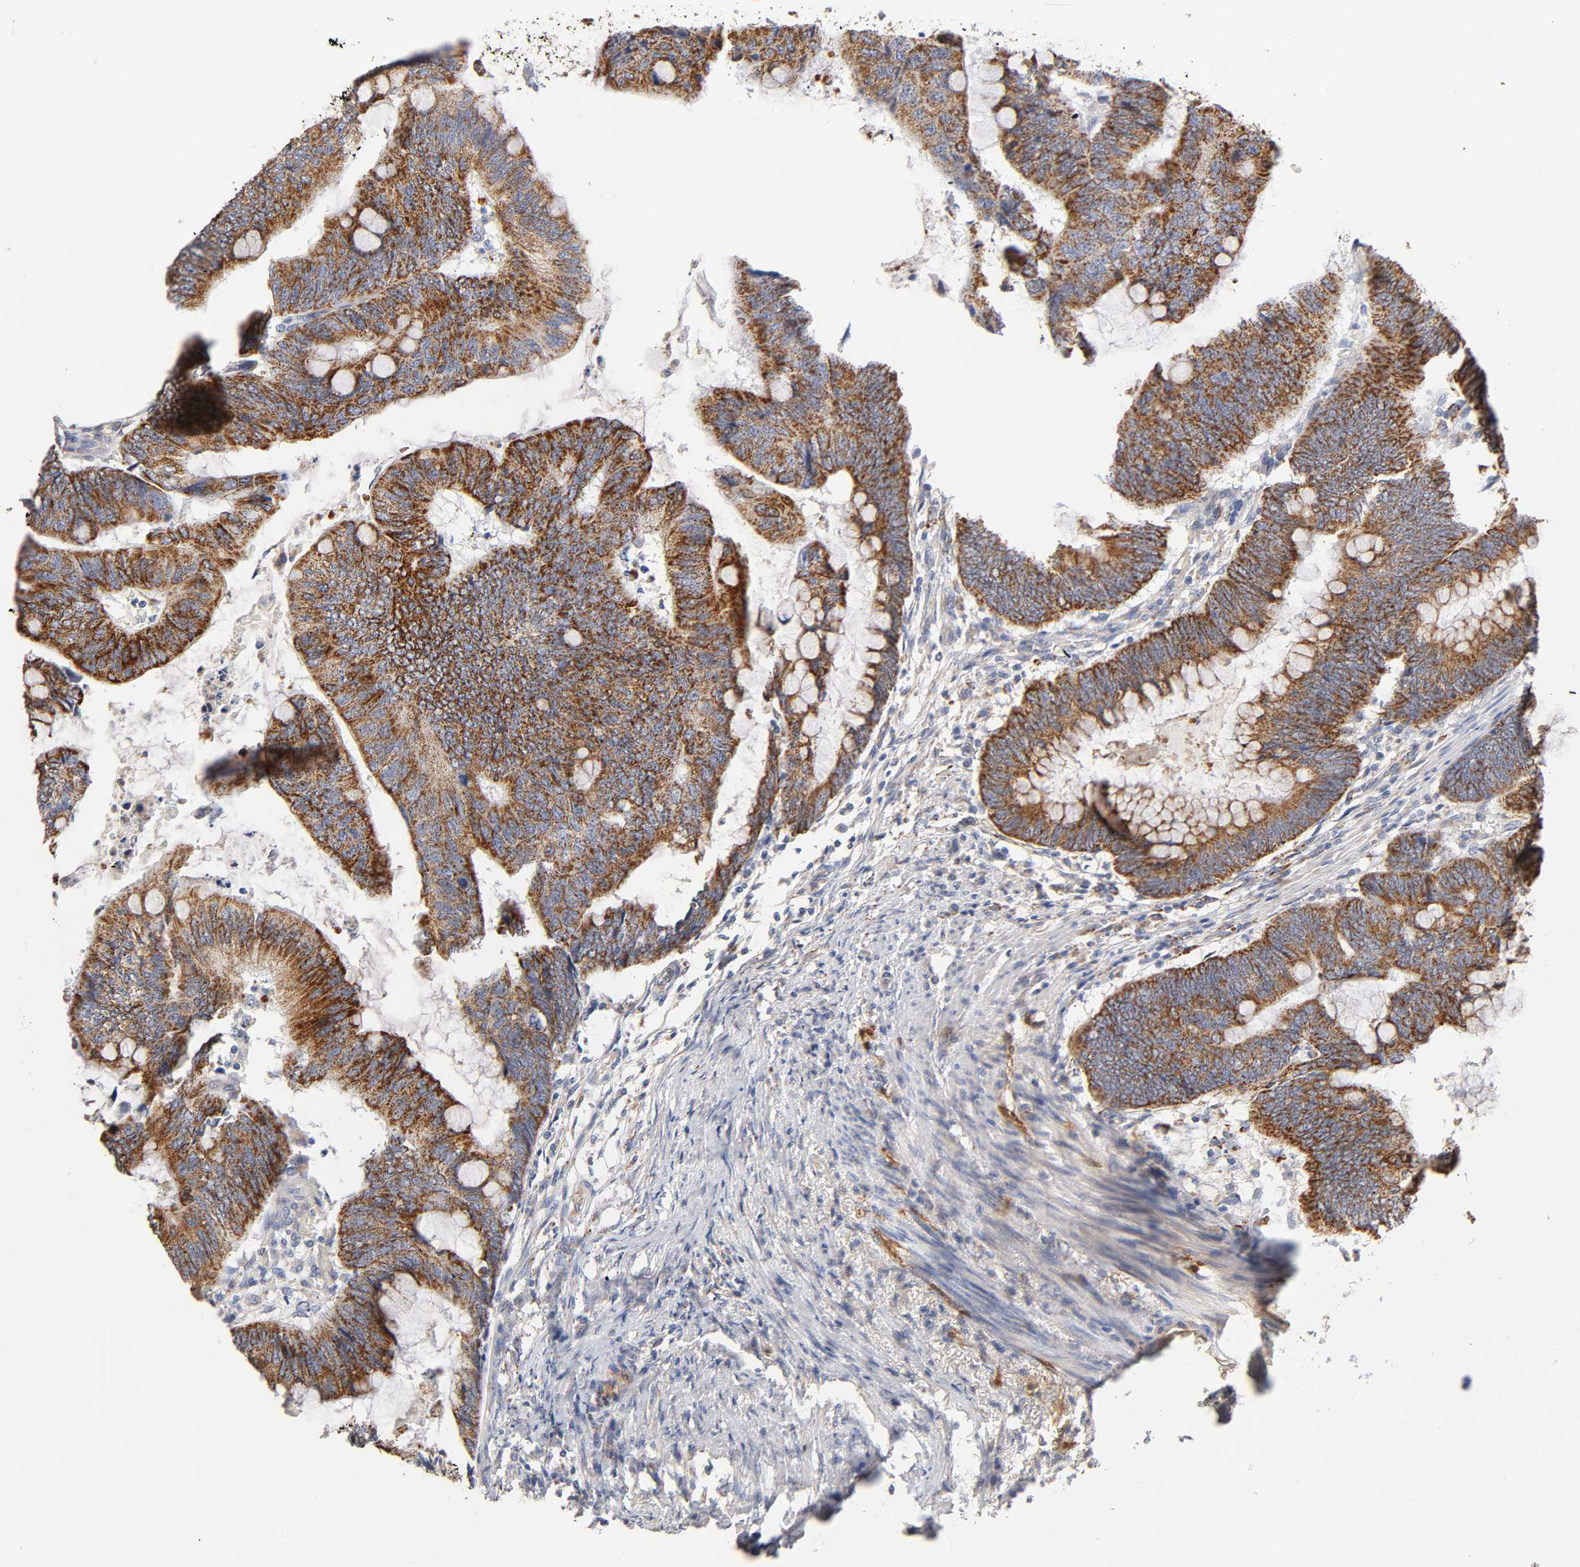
{"staining": {"intensity": "strong", "quantity": ">75%", "location": "cytoplasmic/membranous"}, "tissue": "colorectal cancer", "cell_type": "Tumor cells", "image_type": "cancer", "snomed": [{"axis": "morphology", "description": "Normal tissue, NOS"}, {"axis": "morphology", "description": "Adenocarcinoma, NOS"}, {"axis": "topography", "description": "Rectum"}, {"axis": "topography", "description": "Peripheral nerve tissue"}], "caption": "High-power microscopy captured an immunohistochemistry micrograph of colorectal adenocarcinoma, revealing strong cytoplasmic/membranous expression in about >75% of tumor cells. (Brightfield microscopy of DAB IHC at high magnification).", "gene": "ISG15", "patient": {"sex": "male", "age": 92}}